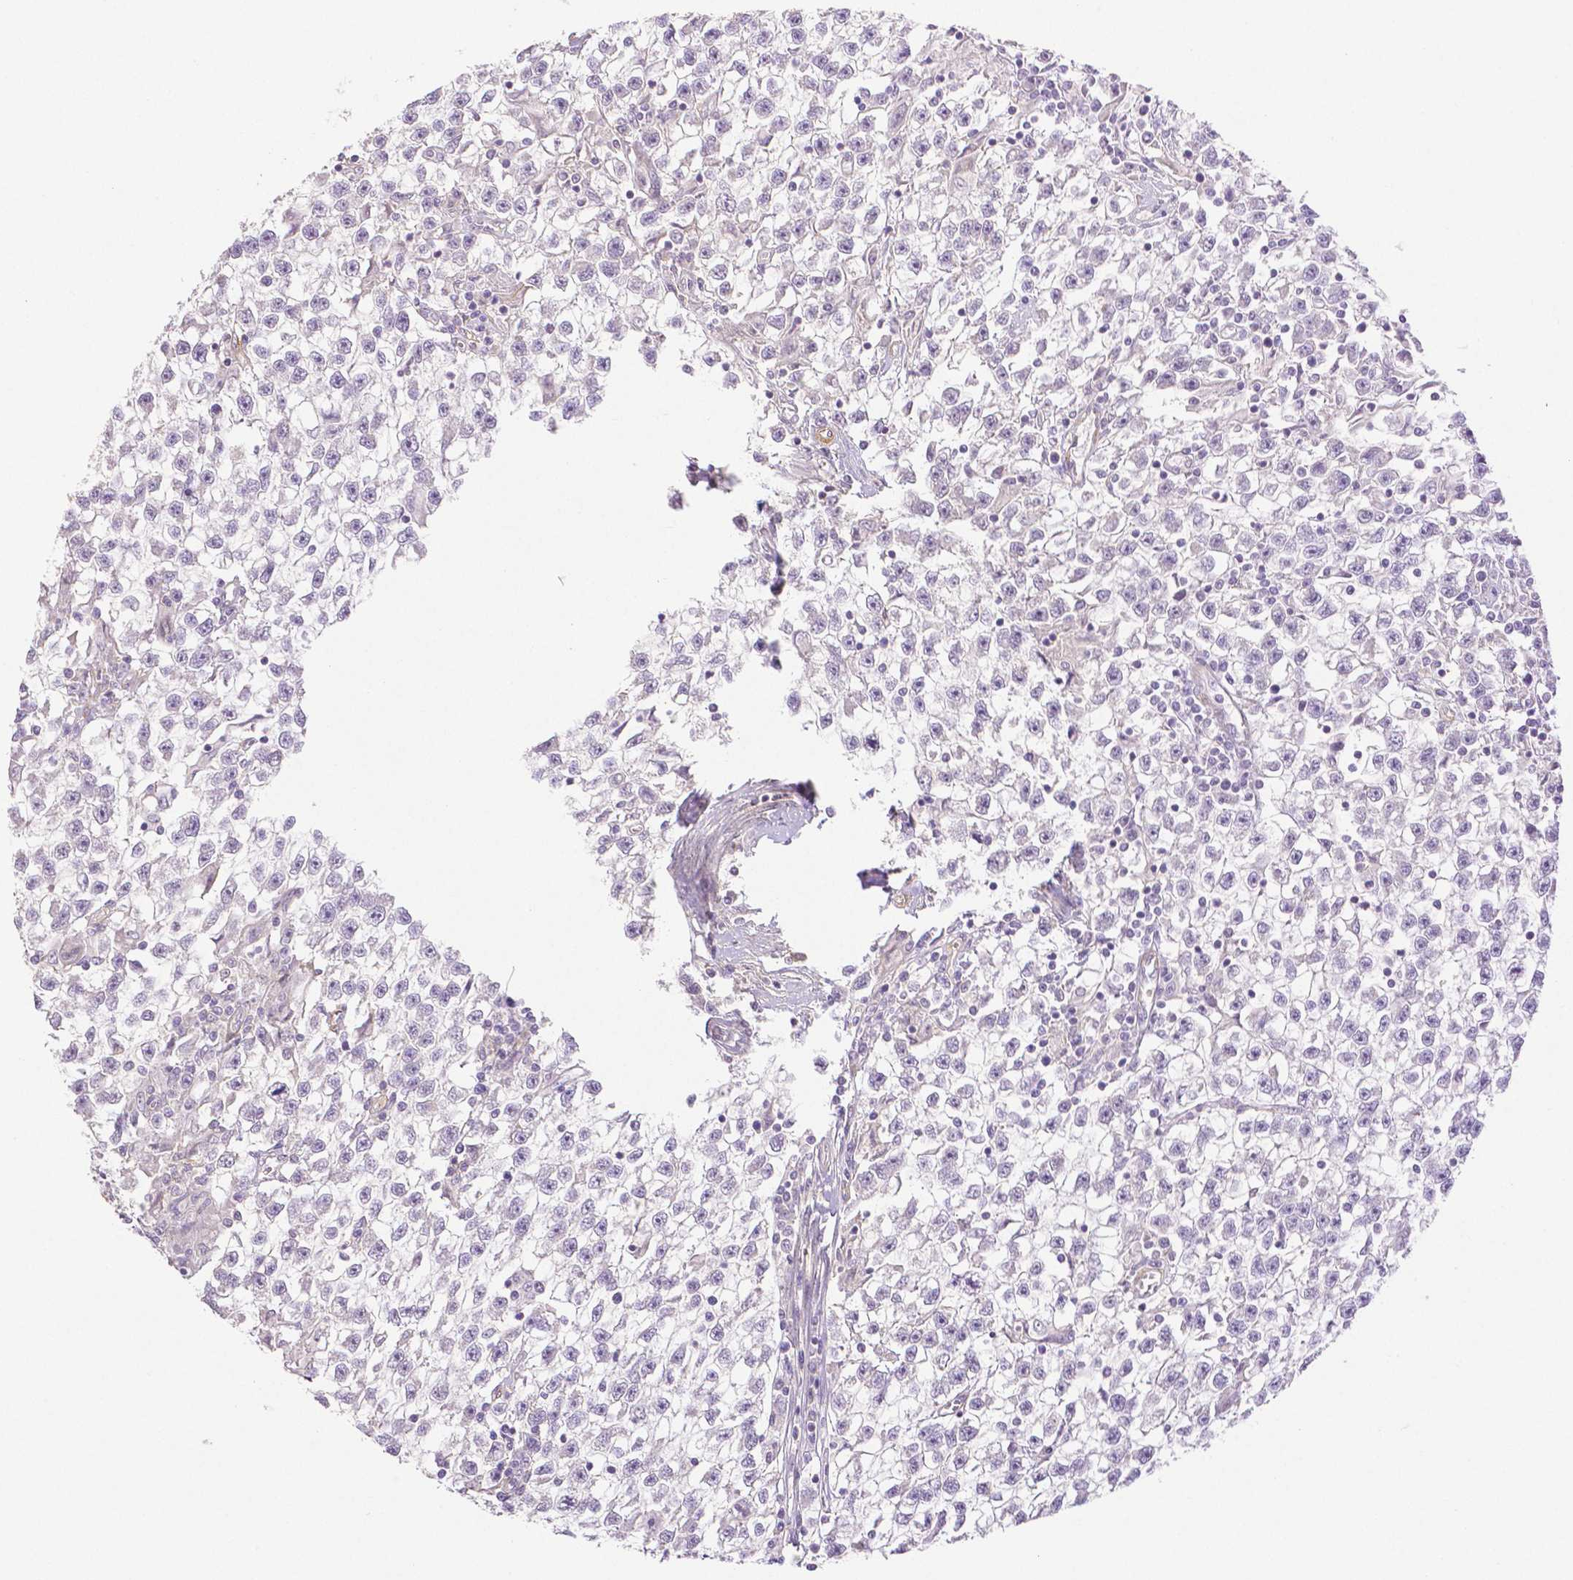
{"staining": {"intensity": "negative", "quantity": "none", "location": "none"}, "tissue": "testis cancer", "cell_type": "Tumor cells", "image_type": "cancer", "snomed": [{"axis": "morphology", "description": "Seminoma, NOS"}, {"axis": "topography", "description": "Testis"}], "caption": "This is an immunohistochemistry (IHC) photomicrograph of human testis seminoma. There is no staining in tumor cells.", "gene": "THY1", "patient": {"sex": "male", "age": 31}}